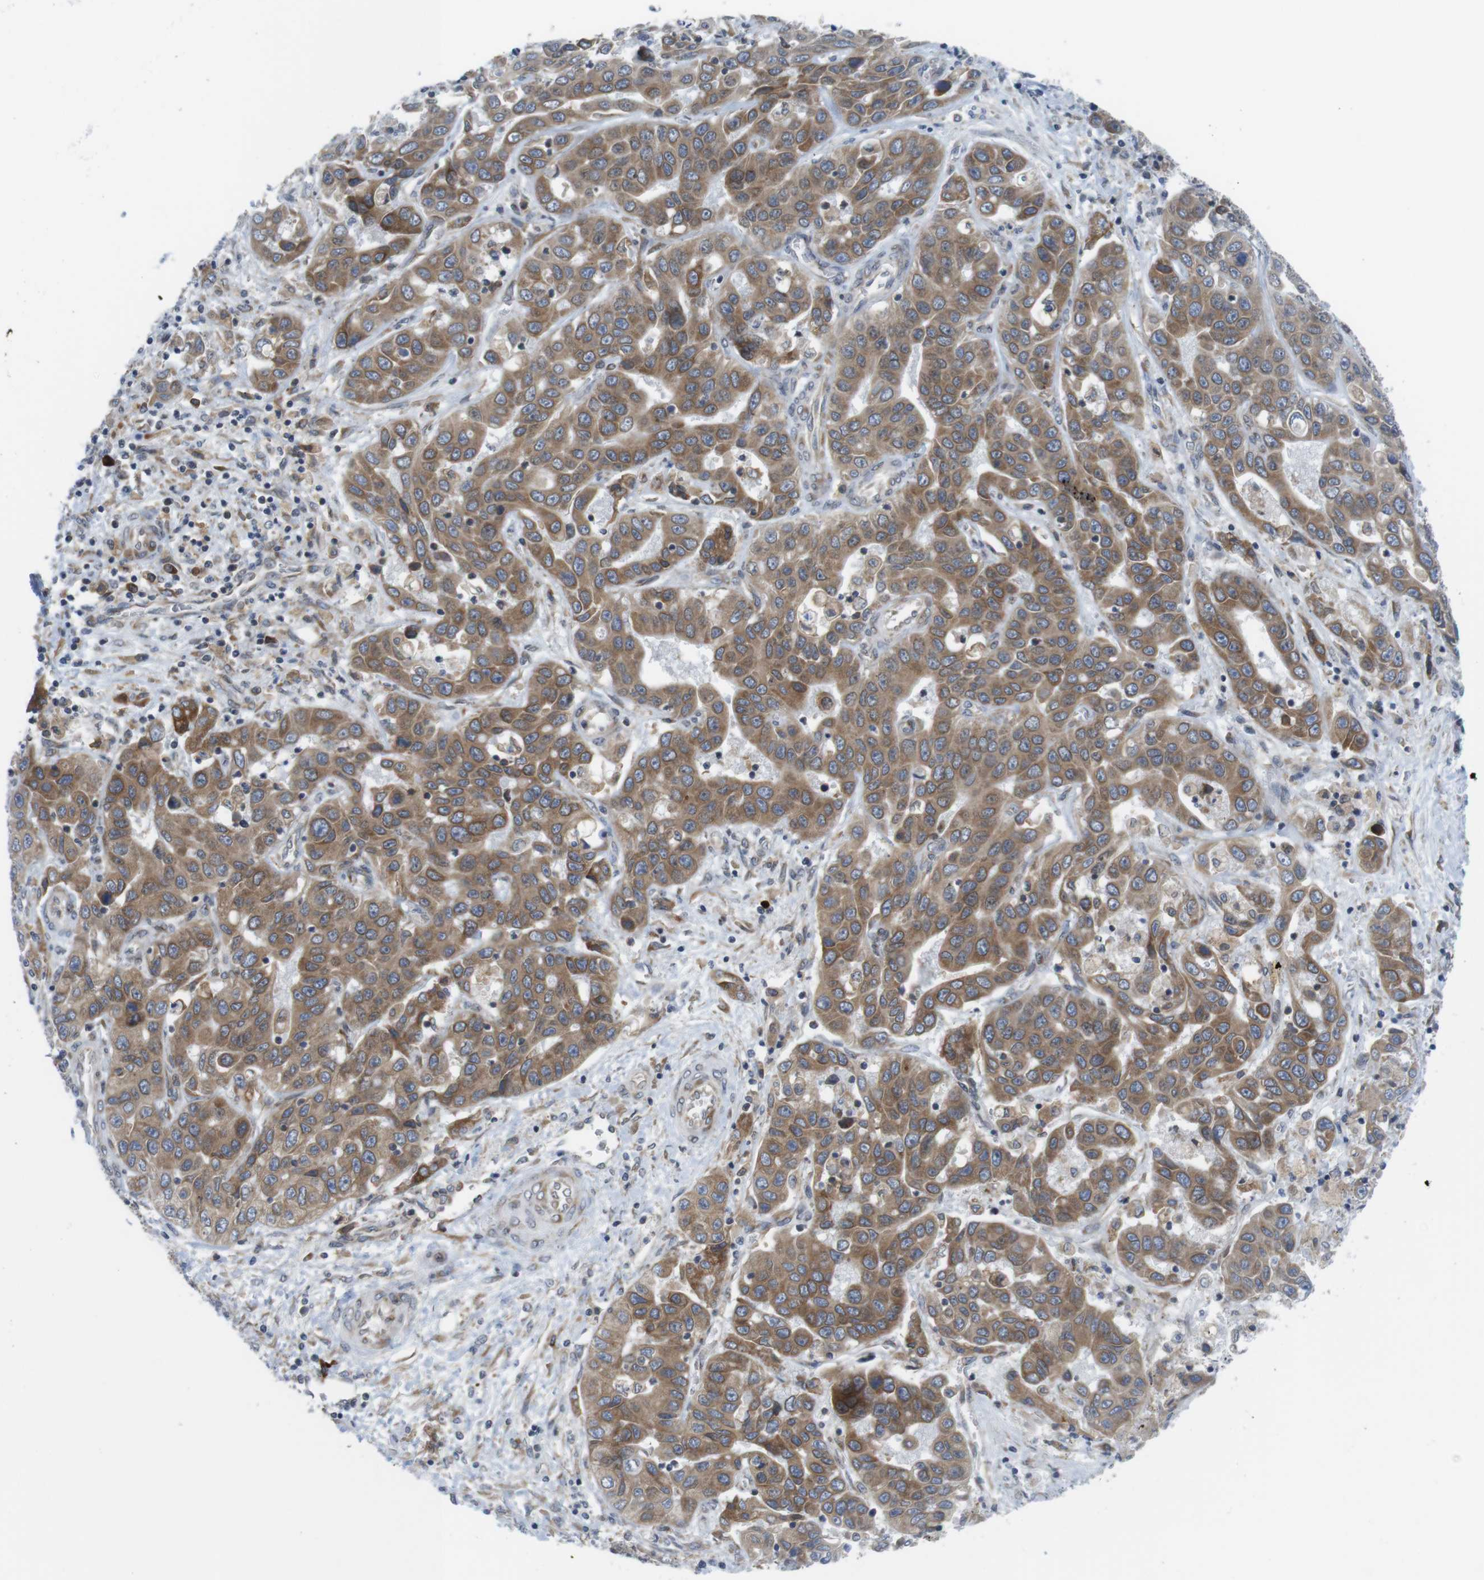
{"staining": {"intensity": "moderate", "quantity": ">75%", "location": "cytoplasmic/membranous"}, "tissue": "liver cancer", "cell_type": "Tumor cells", "image_type": "cancer", "snomed": [{"axis": "morphology", "description": "Cholangiocarcinoma"}, {"axis": "topography", "description": "Liver"}], "caption": "The immunohistochemical stain highlights moderate cytoplasmic/membranous expression in tumor cells of liver cancer (cholangiocarcinoma) tissue. (Brightfield microscopy of DAB IHC at high magnification).", "gene": "ERGIC3", "patient": {"sex": "female", "age": 52}}